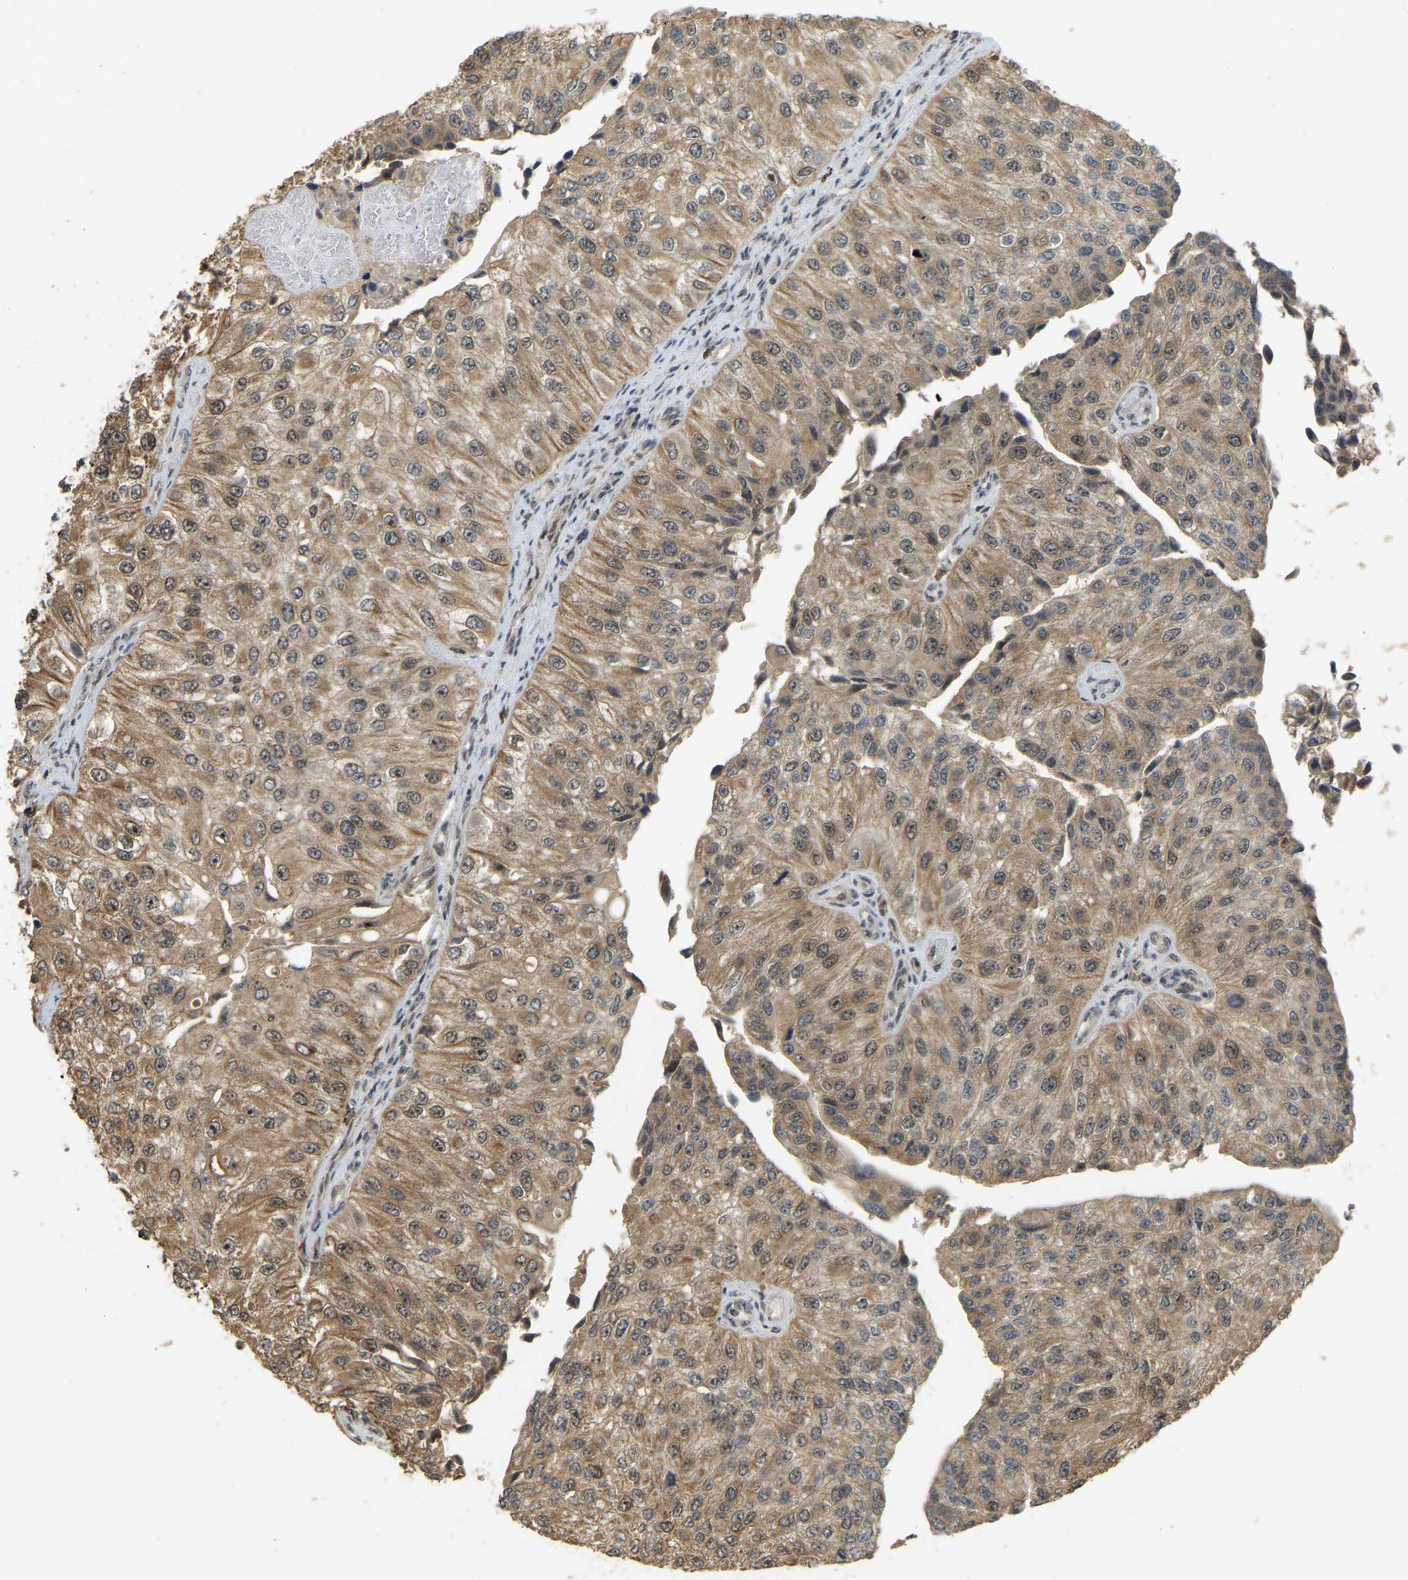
{"staining": {"intensity": "moderate", "quantity": ">75%", "location": "cytoplasmic/membranous,nuclear"}, "tissue": "urothelial cancer", "cell_type": "Tumor cells", "image_type": "cancer", "snomed": [{"axis": "morphology", "description": "Urothelial carcinoma, High grade"}, {"axis": "topography", "description": "Kidney"}, {"axis": "topography", "description": "Urinary bladder"}], "caption": "Approximately >75% of tumor cells in human urothelial cancer demonstrate moderate cytoplasmic/membranous and nuclear protein staining as visualized by brown immunohistochemical staining.", "gene": "BRF2", "patient": {"sex": "male", "age": 77}}